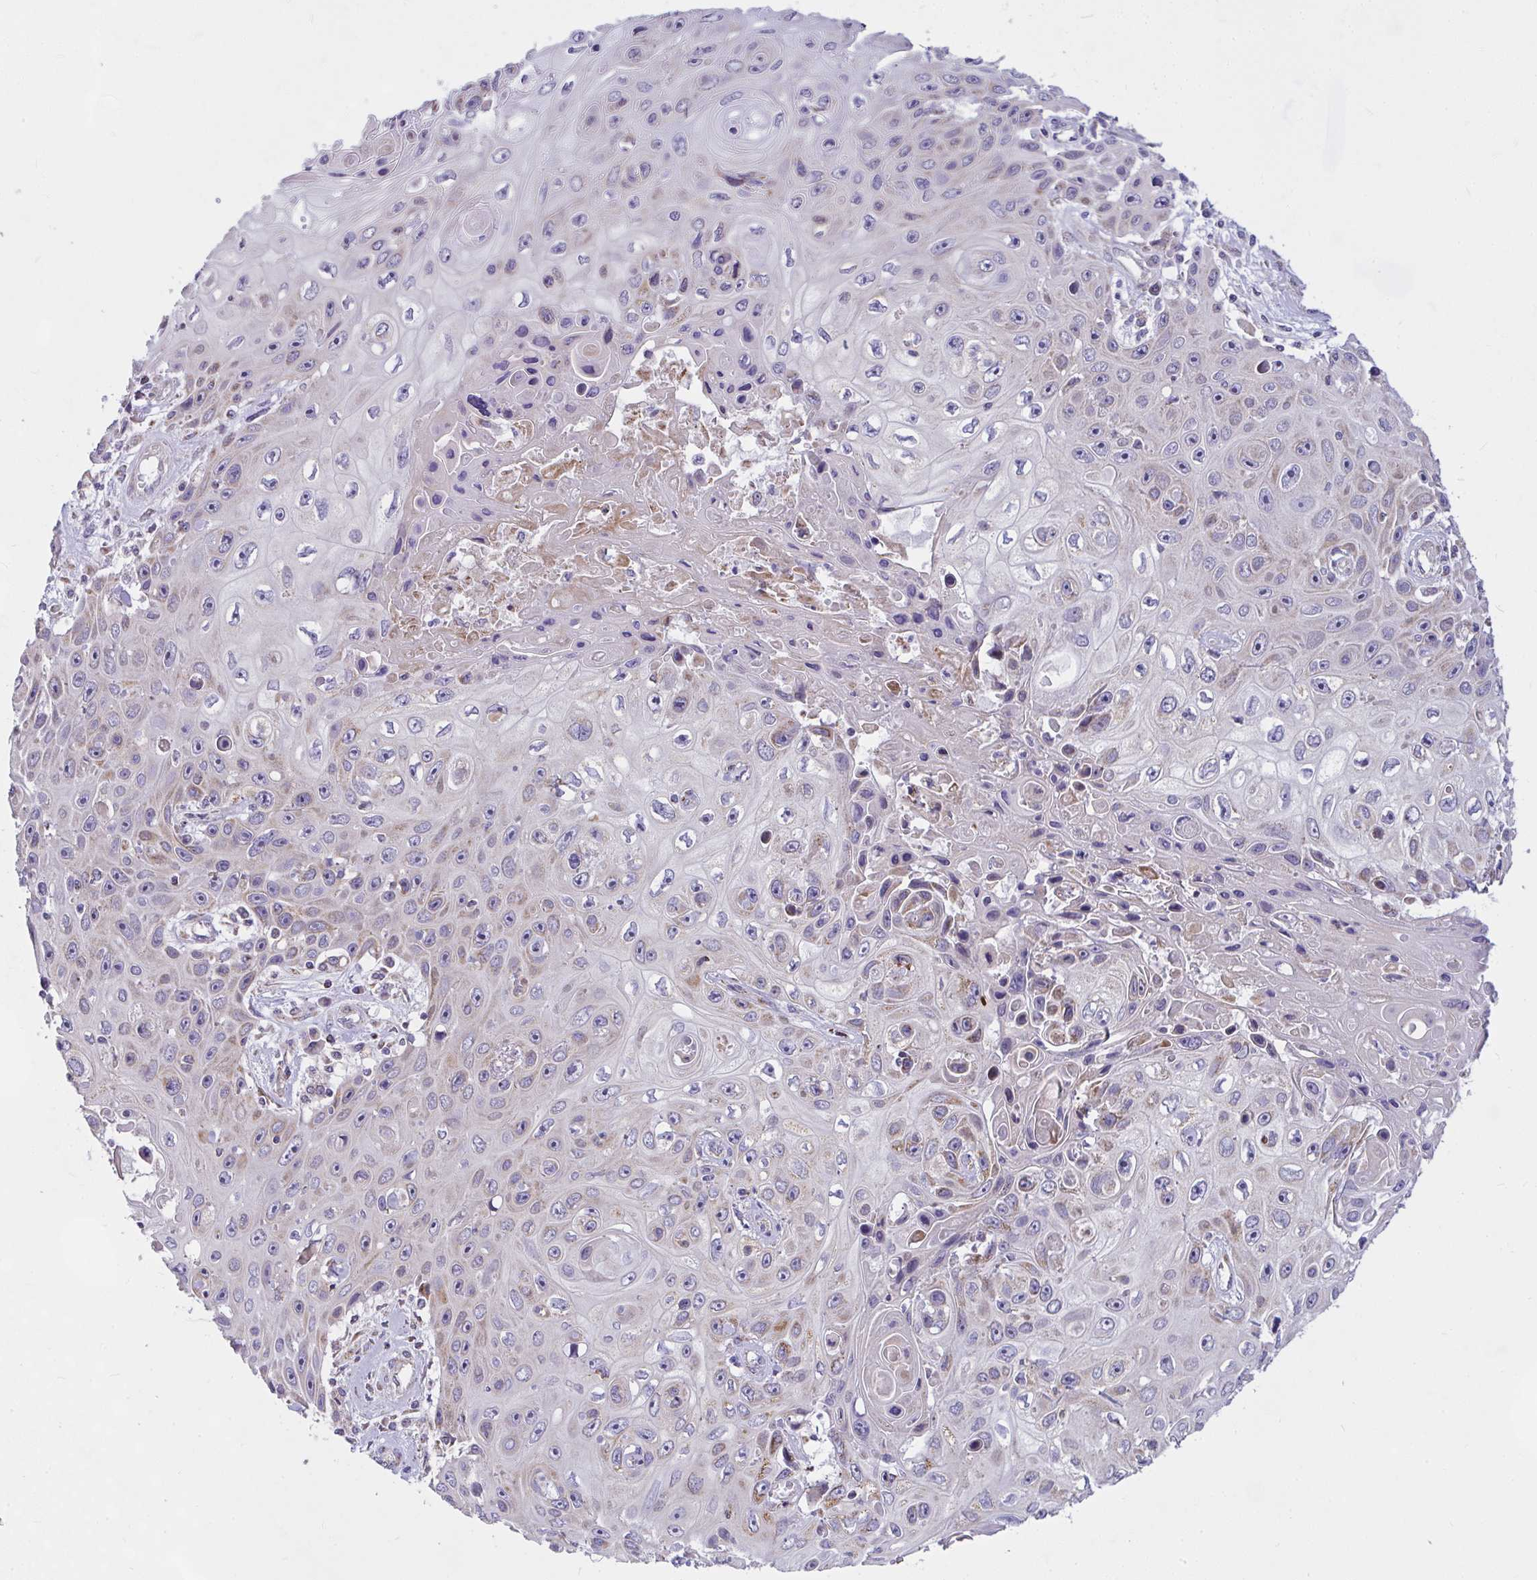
{"staining": {"intensity": "weak", "quantity": "<25%", "location": "cytoplasmic/membranous"}, "tissue": "skin cancer", "cell_type": "Tumor cells", "image_type": "cancer", "snomed": [{"axis": "morphology", "description": "Squamous cell carcinoma, NOS"}, {"axis": "topography", "description": "Skin"}], "caption": "Immunohistochemistry (IHC) image of squamous cell carcinoma (skin) stained for a protein (brown), which exhibits no staining in tumor cells.", "gene": "CEP63", "patient": {"sex": "male", "age": 82}}